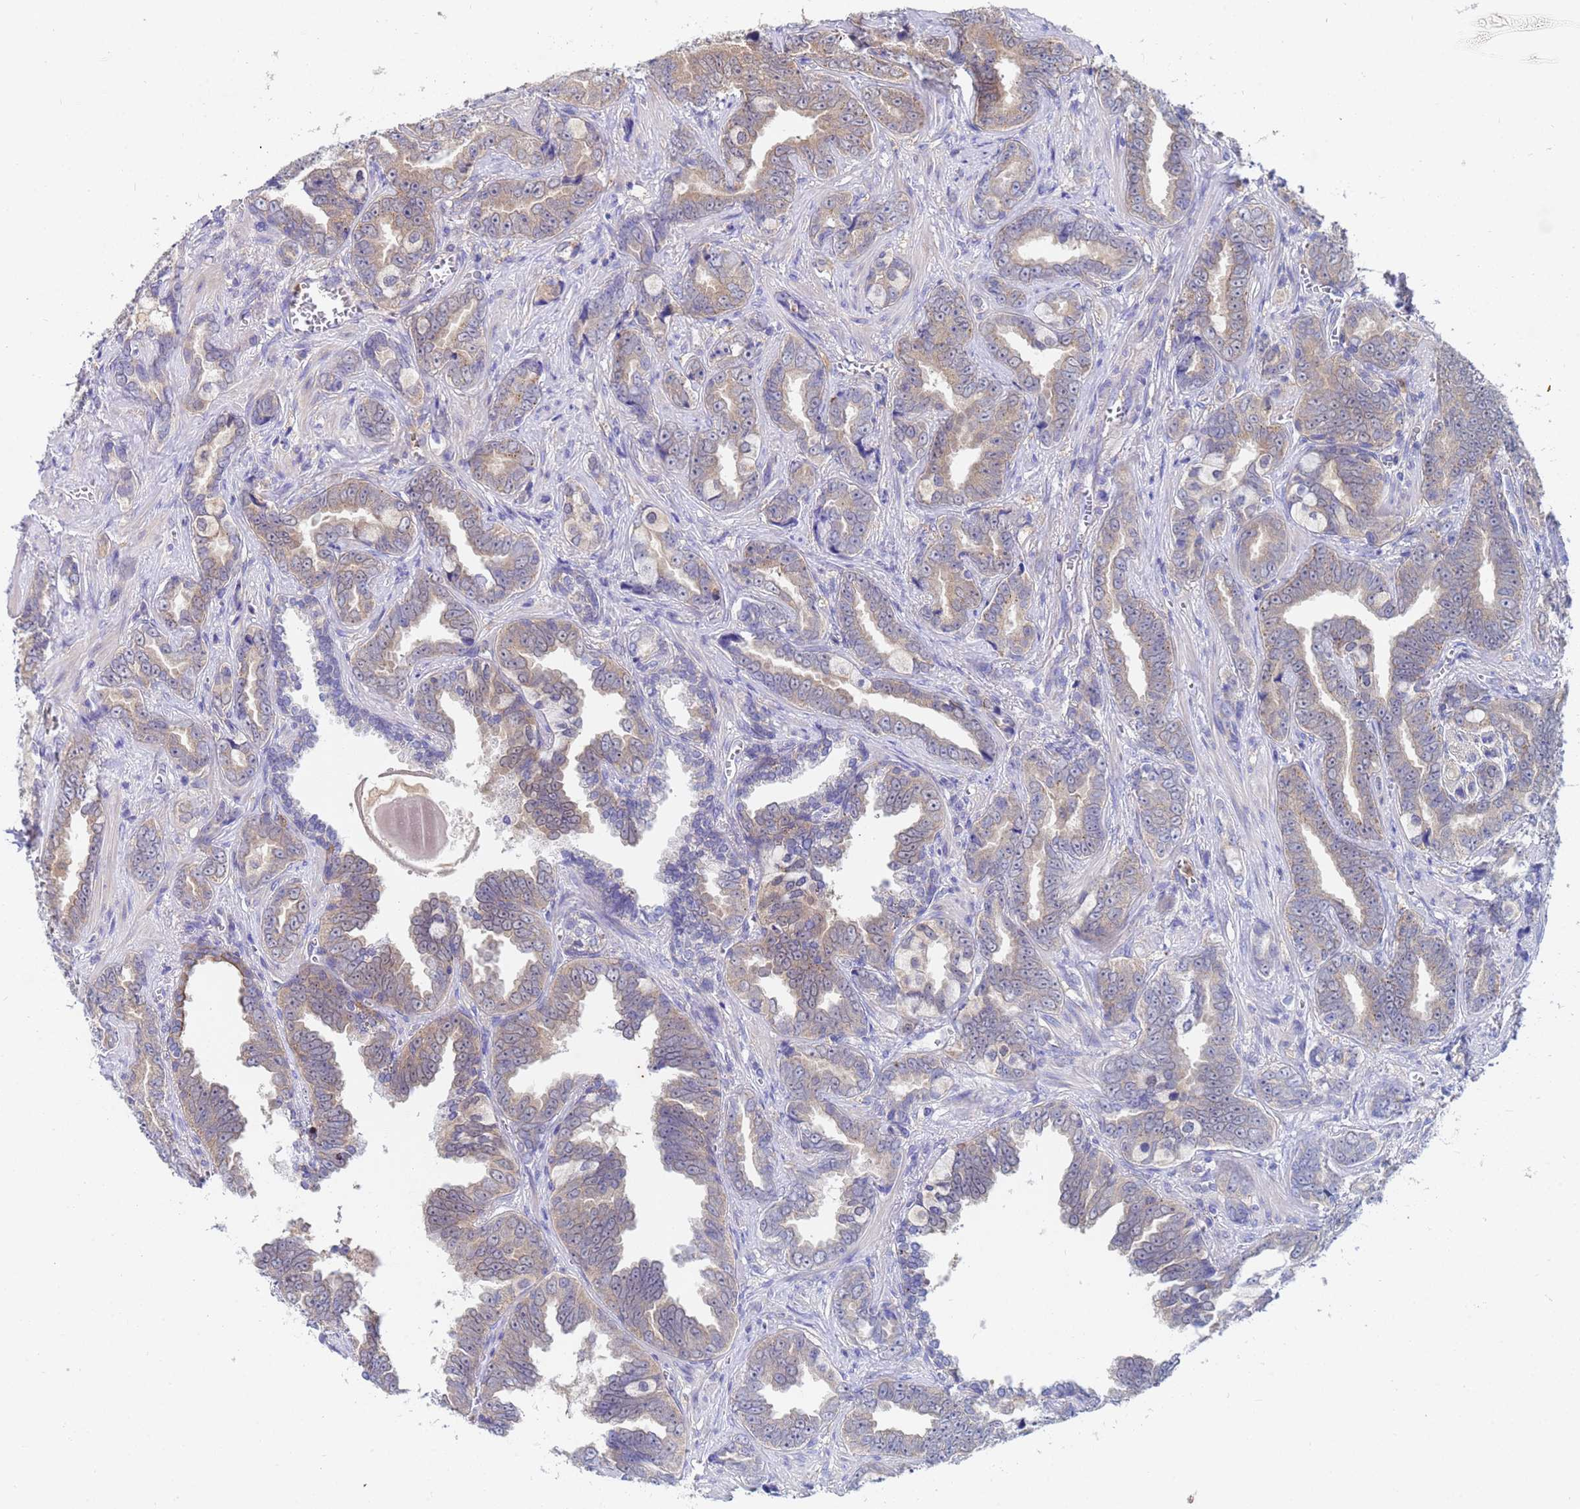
{"staining": {"intensity": "weak", "quantity": ">75%", "location": "cytoplasmic/membranous"}, "tissue": "prostate cancer", "cell_type": "Tumor cells", "image_type": "cancer", "snomed": [{"axis": "morphology", "description": "Adenocarcinoma, High grade"}, {"axis": "topography", "description": "Prostate"}], "caption": "DAB (3,3'-diaminobenzidine) immunohistochemical staining of prostate adenocarcinoma (high-grade) reveals weak cytoplasmic/membranous protein staining in approximately >75% of tumor cells. (DAB = brown stain, brightfield microscopy at high magnification).", "gene": "TTLL11", "patient": {"sex": "male", "age": 67}}